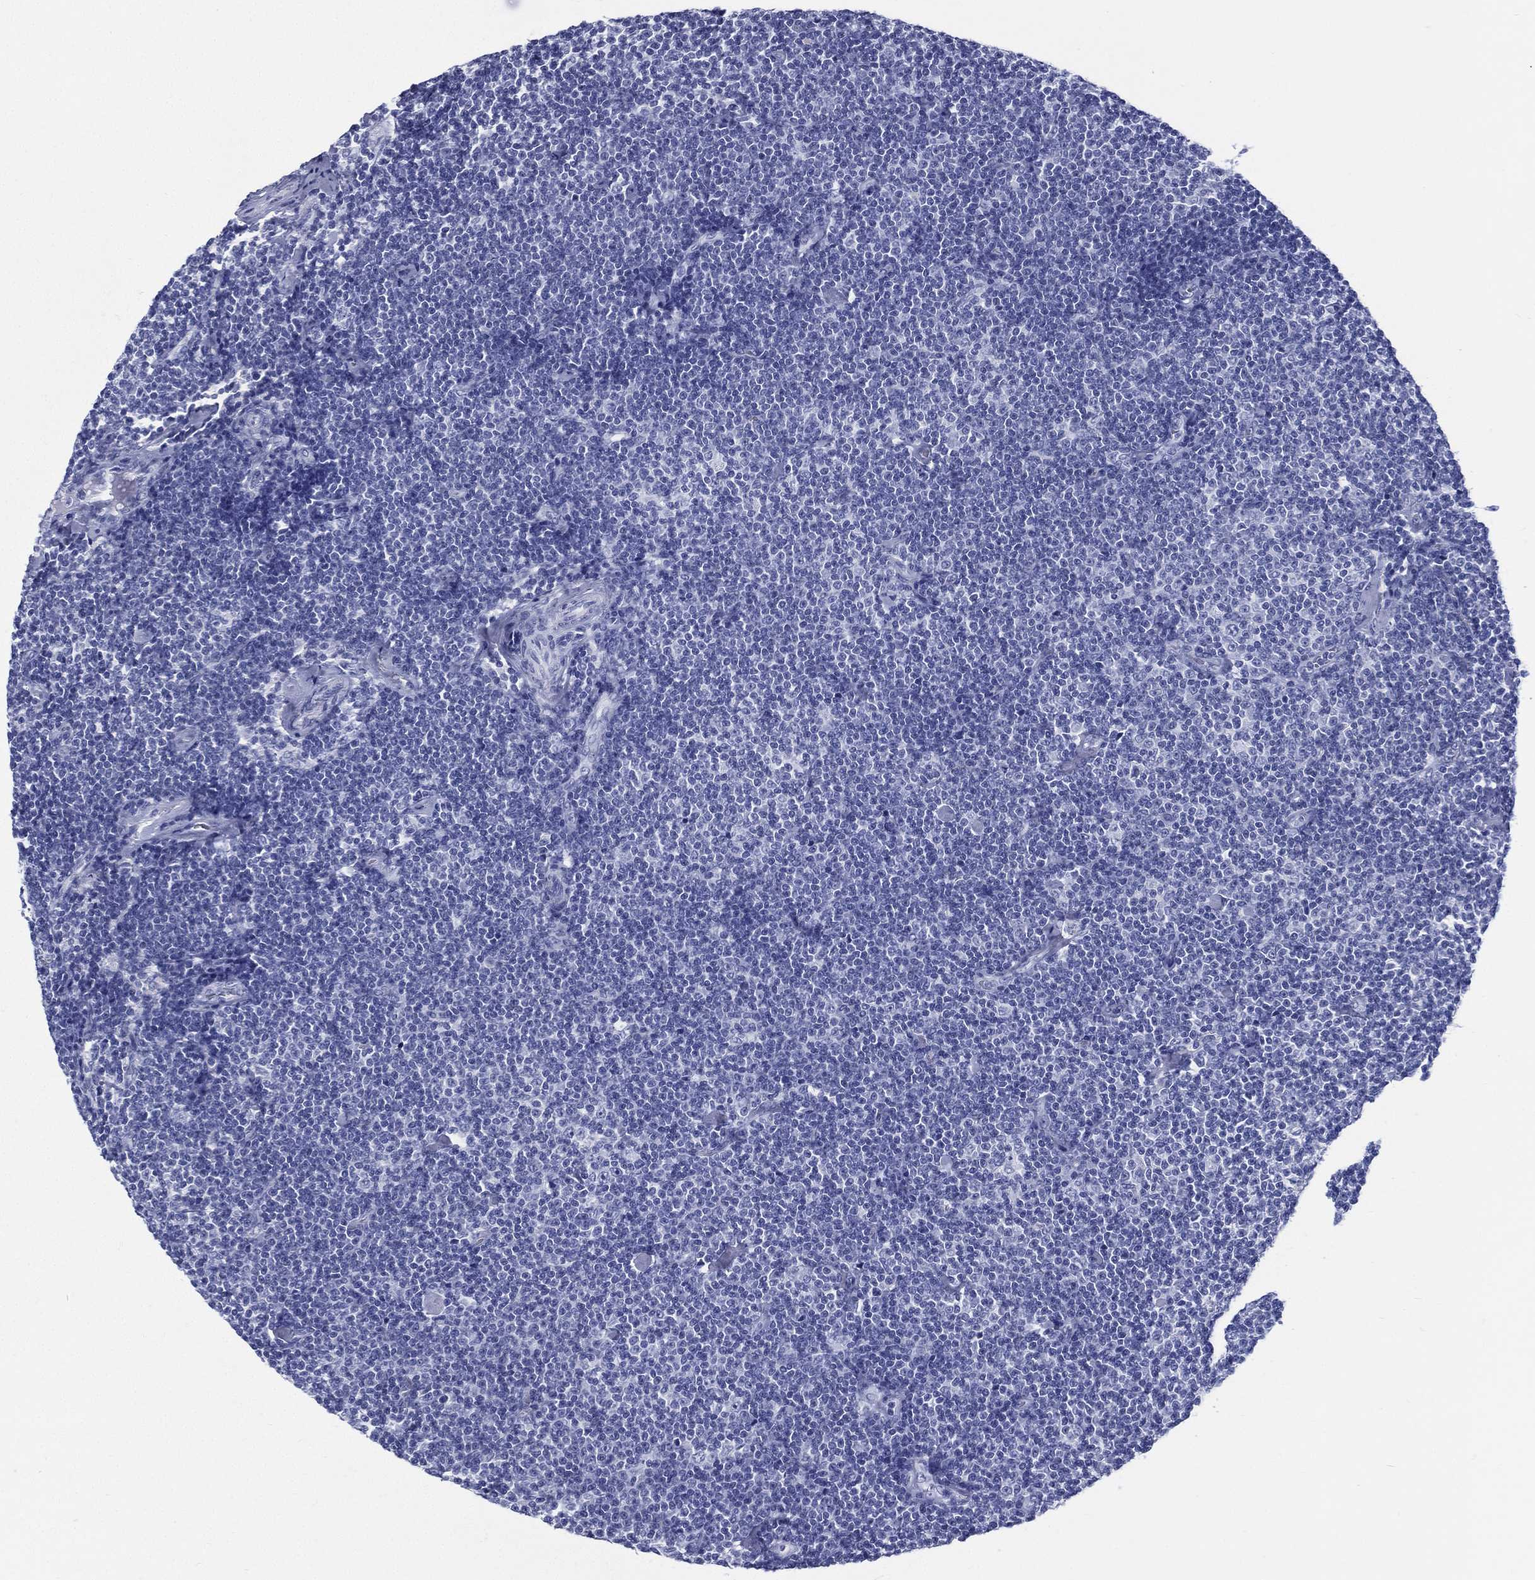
{"staining": {"intensity": "negative", "quantity": "none", "location": "none"}, "tissue": "lymphoma", "cell_type": "Tumor cells", "image_type": "cancer", "snomed": [{"axis": "morphology", "description": "Malignant lymphoma, non-Hodgkin's type, Low grade"}, {"axis": "topography", "description": "Lymph node"}], "caption": "Tumor cells show no significant expression in malignant lymphoma, non-Hodgkin's type (low-grade). (Brightfield microscopy of DAB immunohistochemistry at high magnification).", "gene": "RSPH4A", "patient": {"sex": "male", "age": 81}}